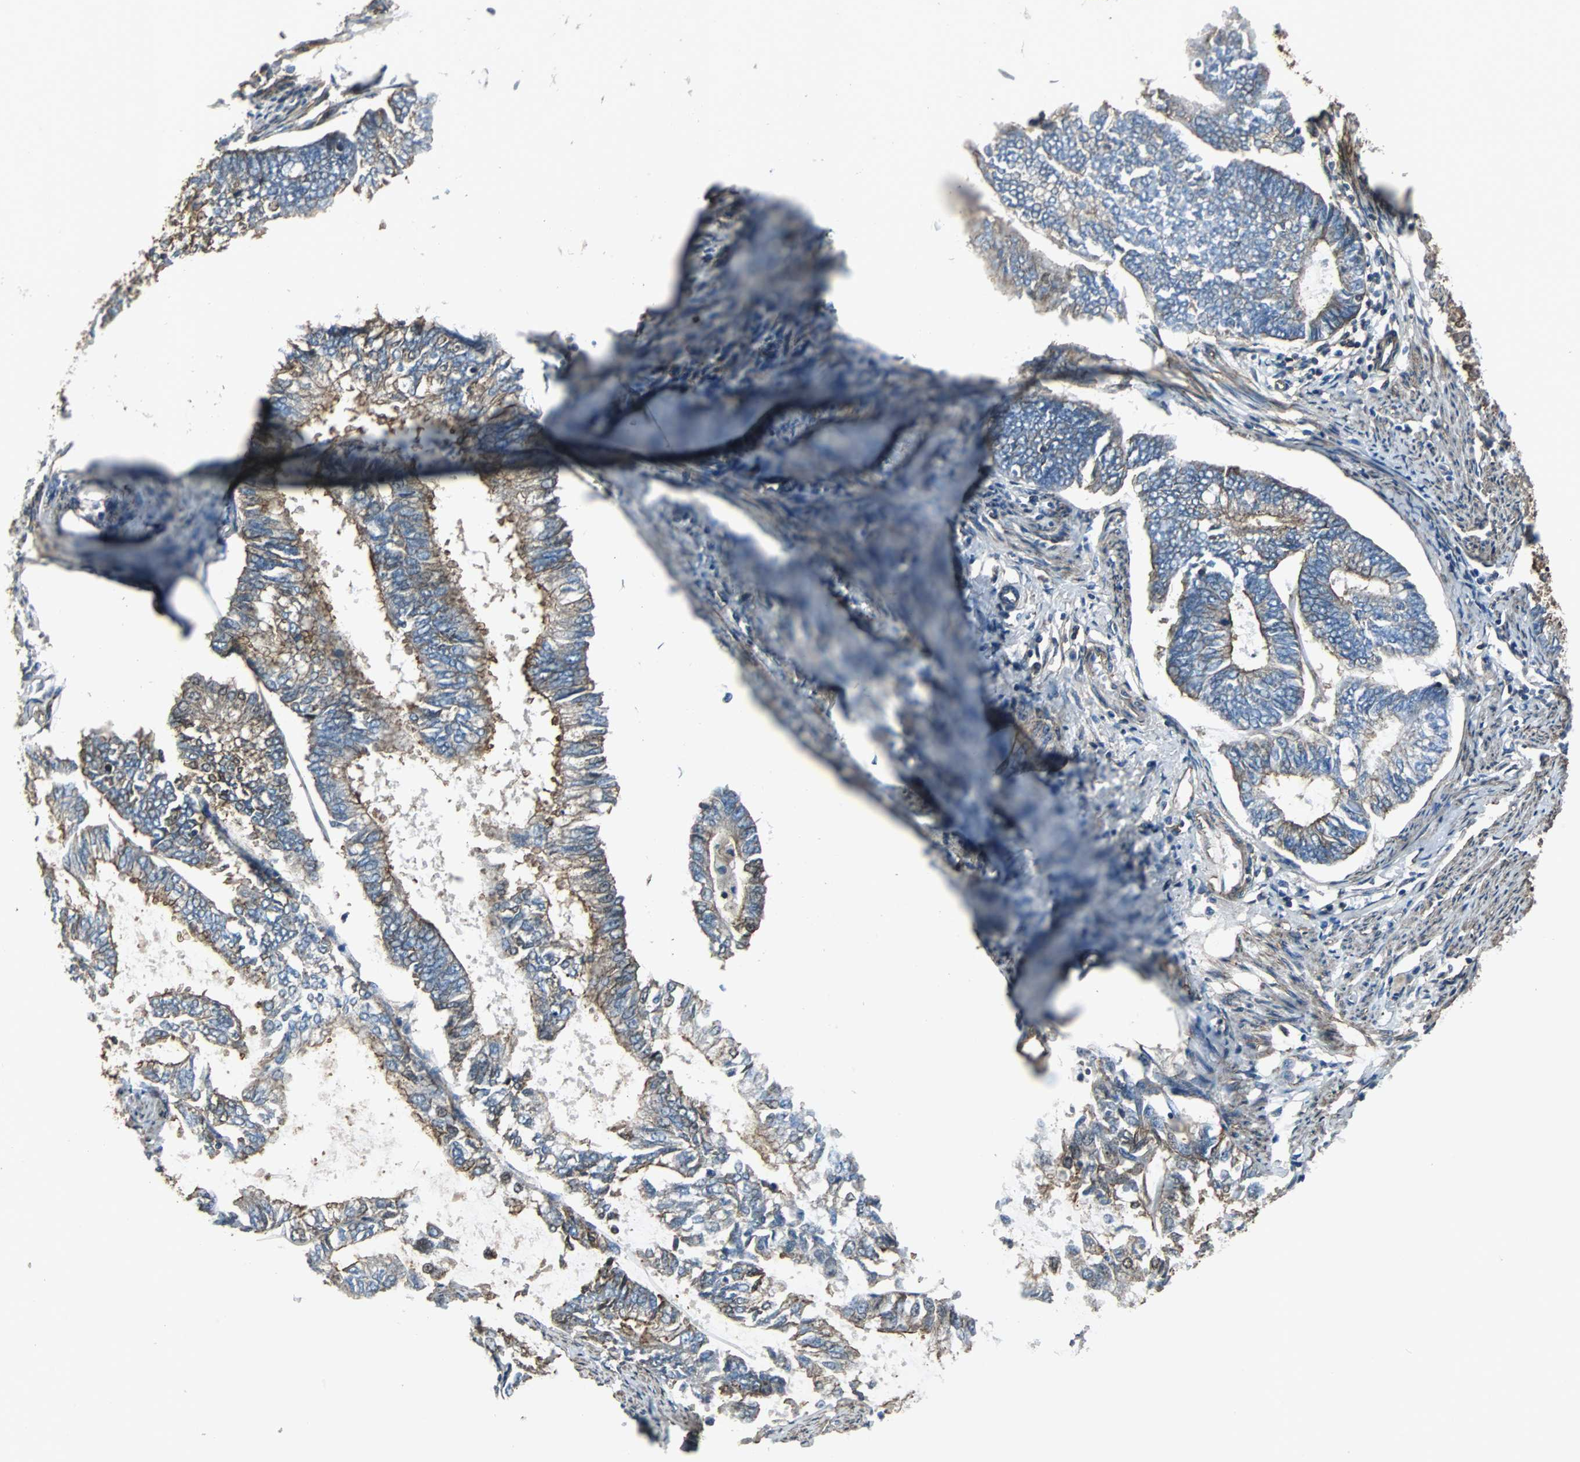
{"staining": {"intensity": "moderate", "quantity": ">75%", "location": "cytoplasmic/membranous"}, "tissue": "endometrial cancer", "cell_type": "Tumor cells", "image_type": "cancer", "snomed": [{"axis": "morphology", "description": "Adenocarcinoma, NOS"}, {"axis": "topography", "description": "Endometrium"}], "caption": "DAB immunohistochemical staining of endometrial adenocarcinoma shows moderate cytoplasmic/membranous protein positivity in about >75% of tumor cells. The protein is shown in brown color, while the nuclei are stained blue.", "gene": "ACTN1", "patient": {"sex": "female", "age": 86}}